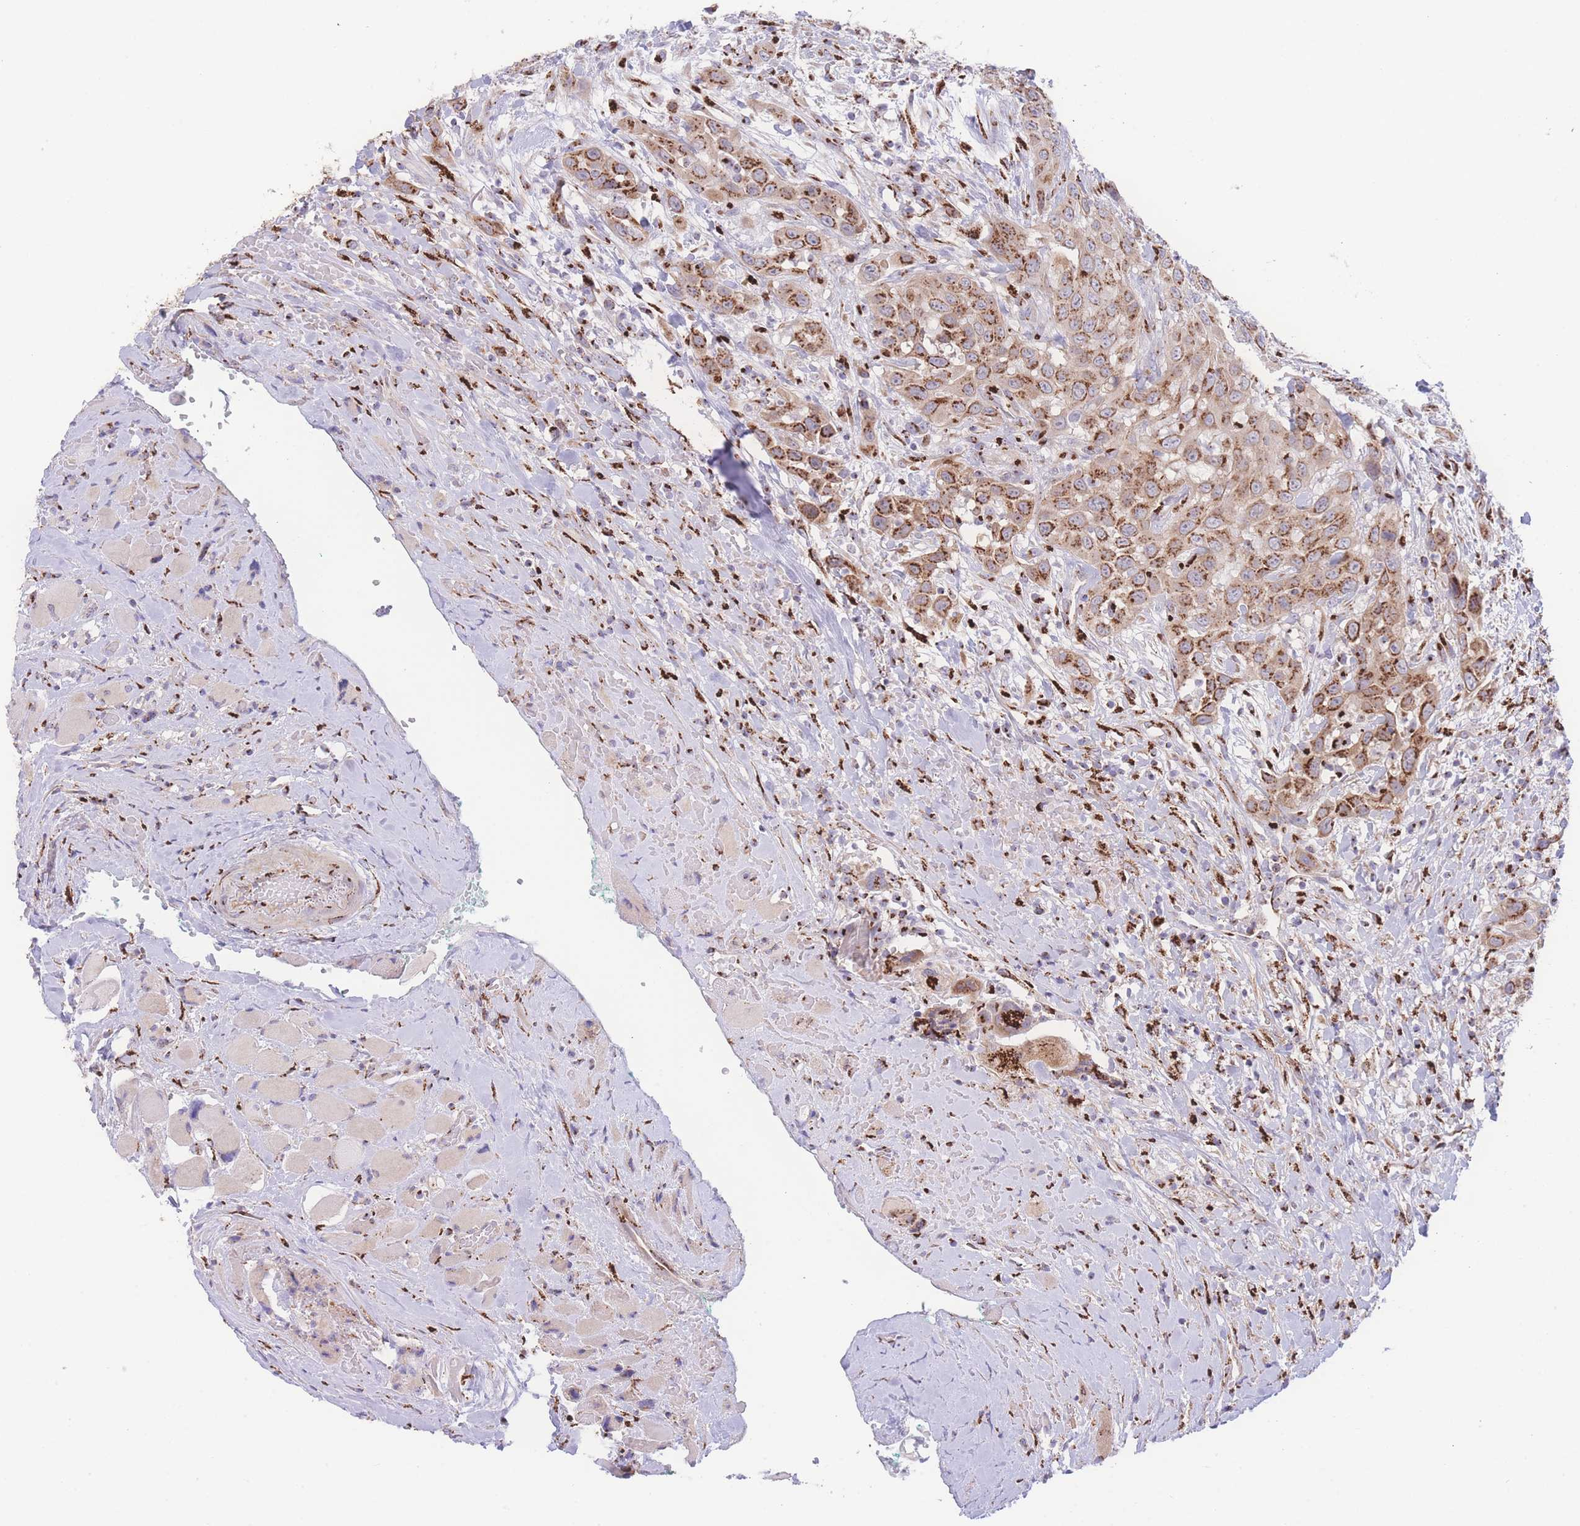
{"staining": {"intensity": "moderate", "quantity": ">75%", "location": "cytoplasmic/membranous"}, "tissue": "head and neck cancer", "cell_type": "Tumor cells", "image_type": "cancer", "snomed": [{"axis": "morphology", "description": "Squamous cell carcinoma, NOS"}, {"axis": "topography", "description": "Head-Neck"}], "caption": "Immunohistochemical staining of human head and neck squamous cell carcinoma demonstrates medium levels of moderate cytoplasmic/membranous positivity in about >75% of tumor cells.", "gene": "GOLM2", "patient": {"sex": "male", "age": 81}}